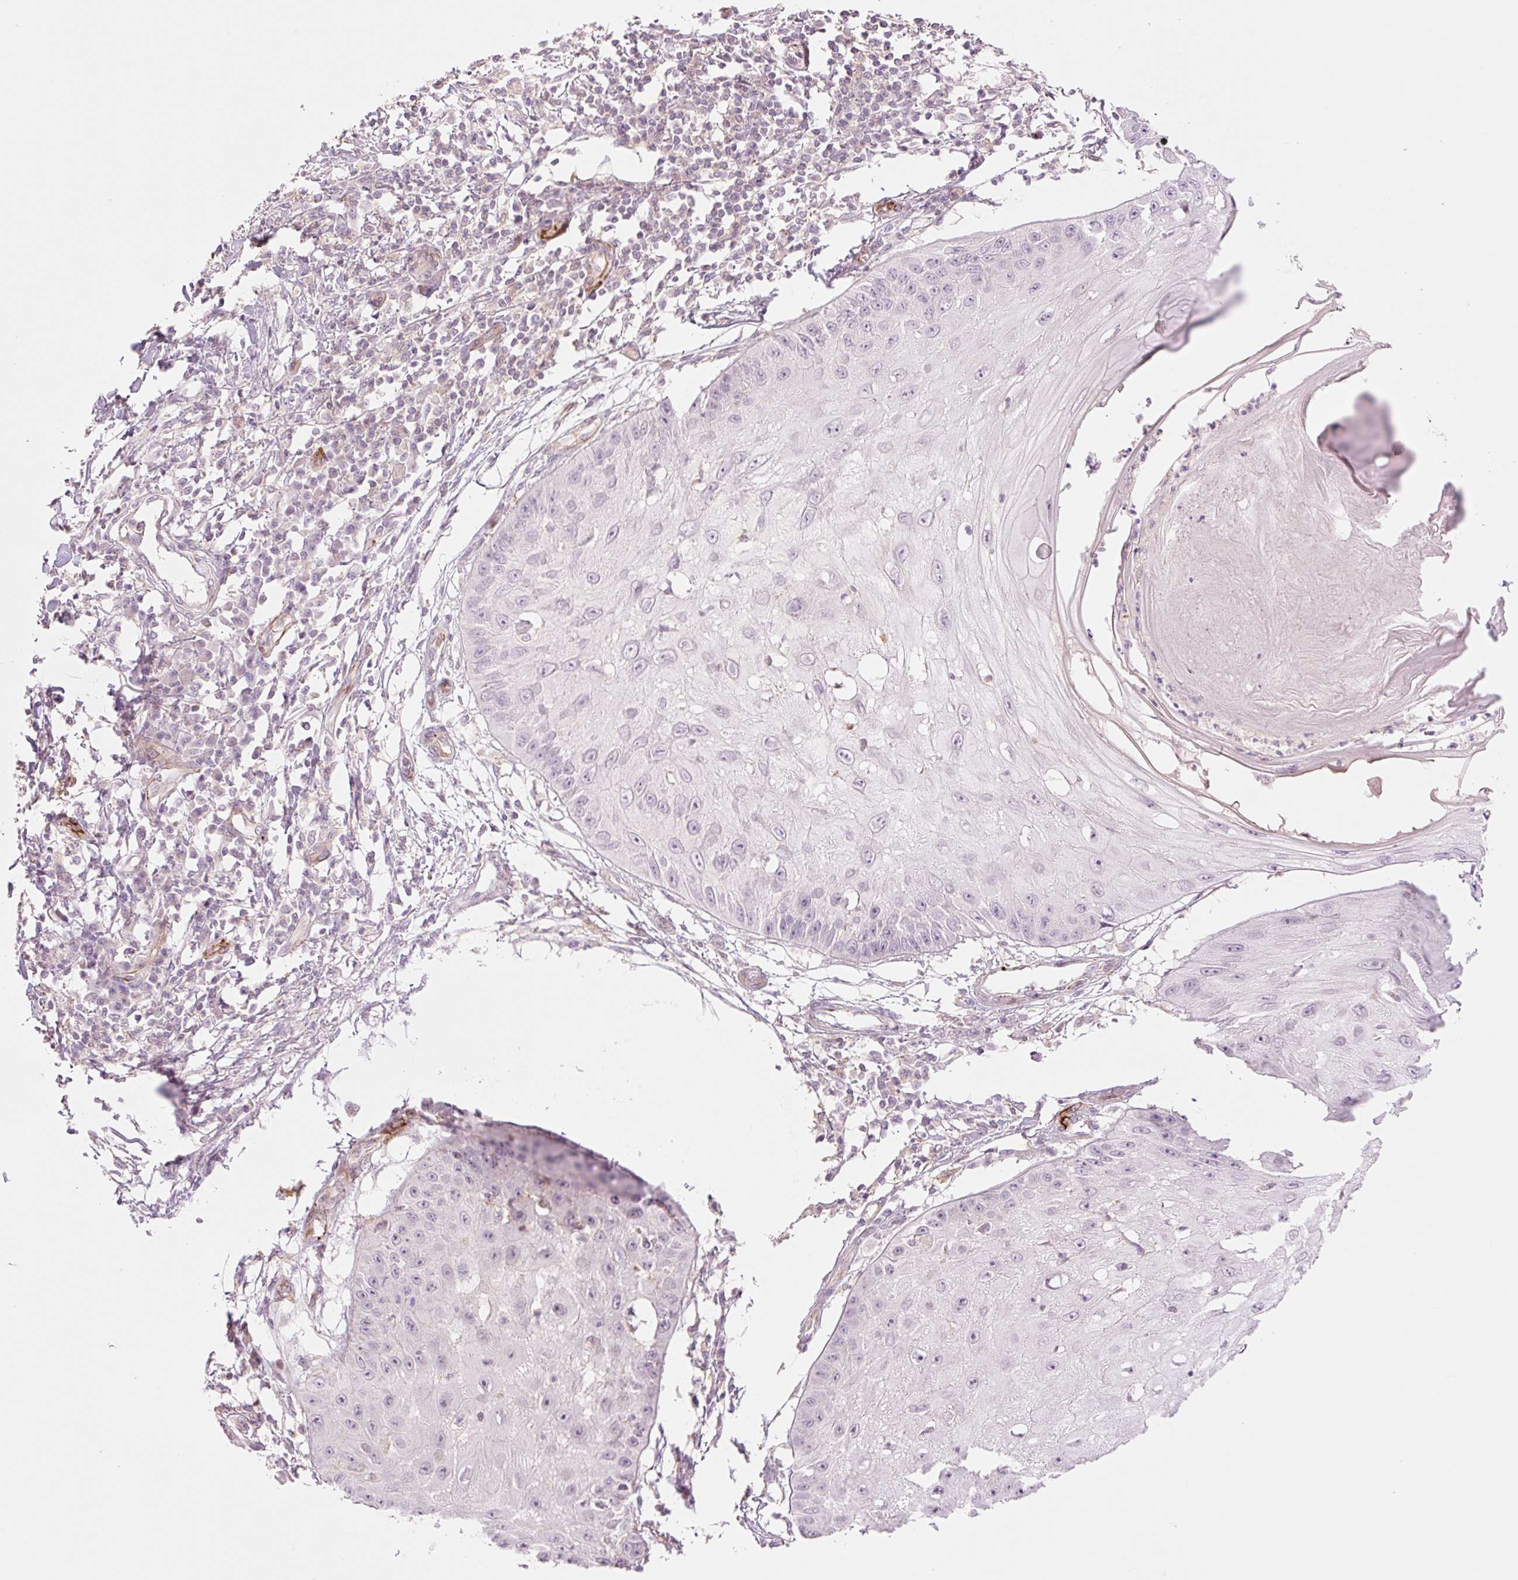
{"staining": {"intensity": "negative", "quantity": "none", "location": "none"}, "tissue": "skin cancer", "cell_type": "Tumor cells", "image_type": "cancer", "snomed": [{"axis": "morphology", "description": "Squamous cell carcinoma, NOS"}, {"axis": "topography", "description": "Skin"}], "caption": "DAB immunohistochemical staining of skin cancer (squamous cell carcinoma) shows no significant positivity in tumor cells. (DAB IHC with hematoxylin counter stain).", "gene": "ZFYVE21", "patient": {"sex": "male", "age": 70}}